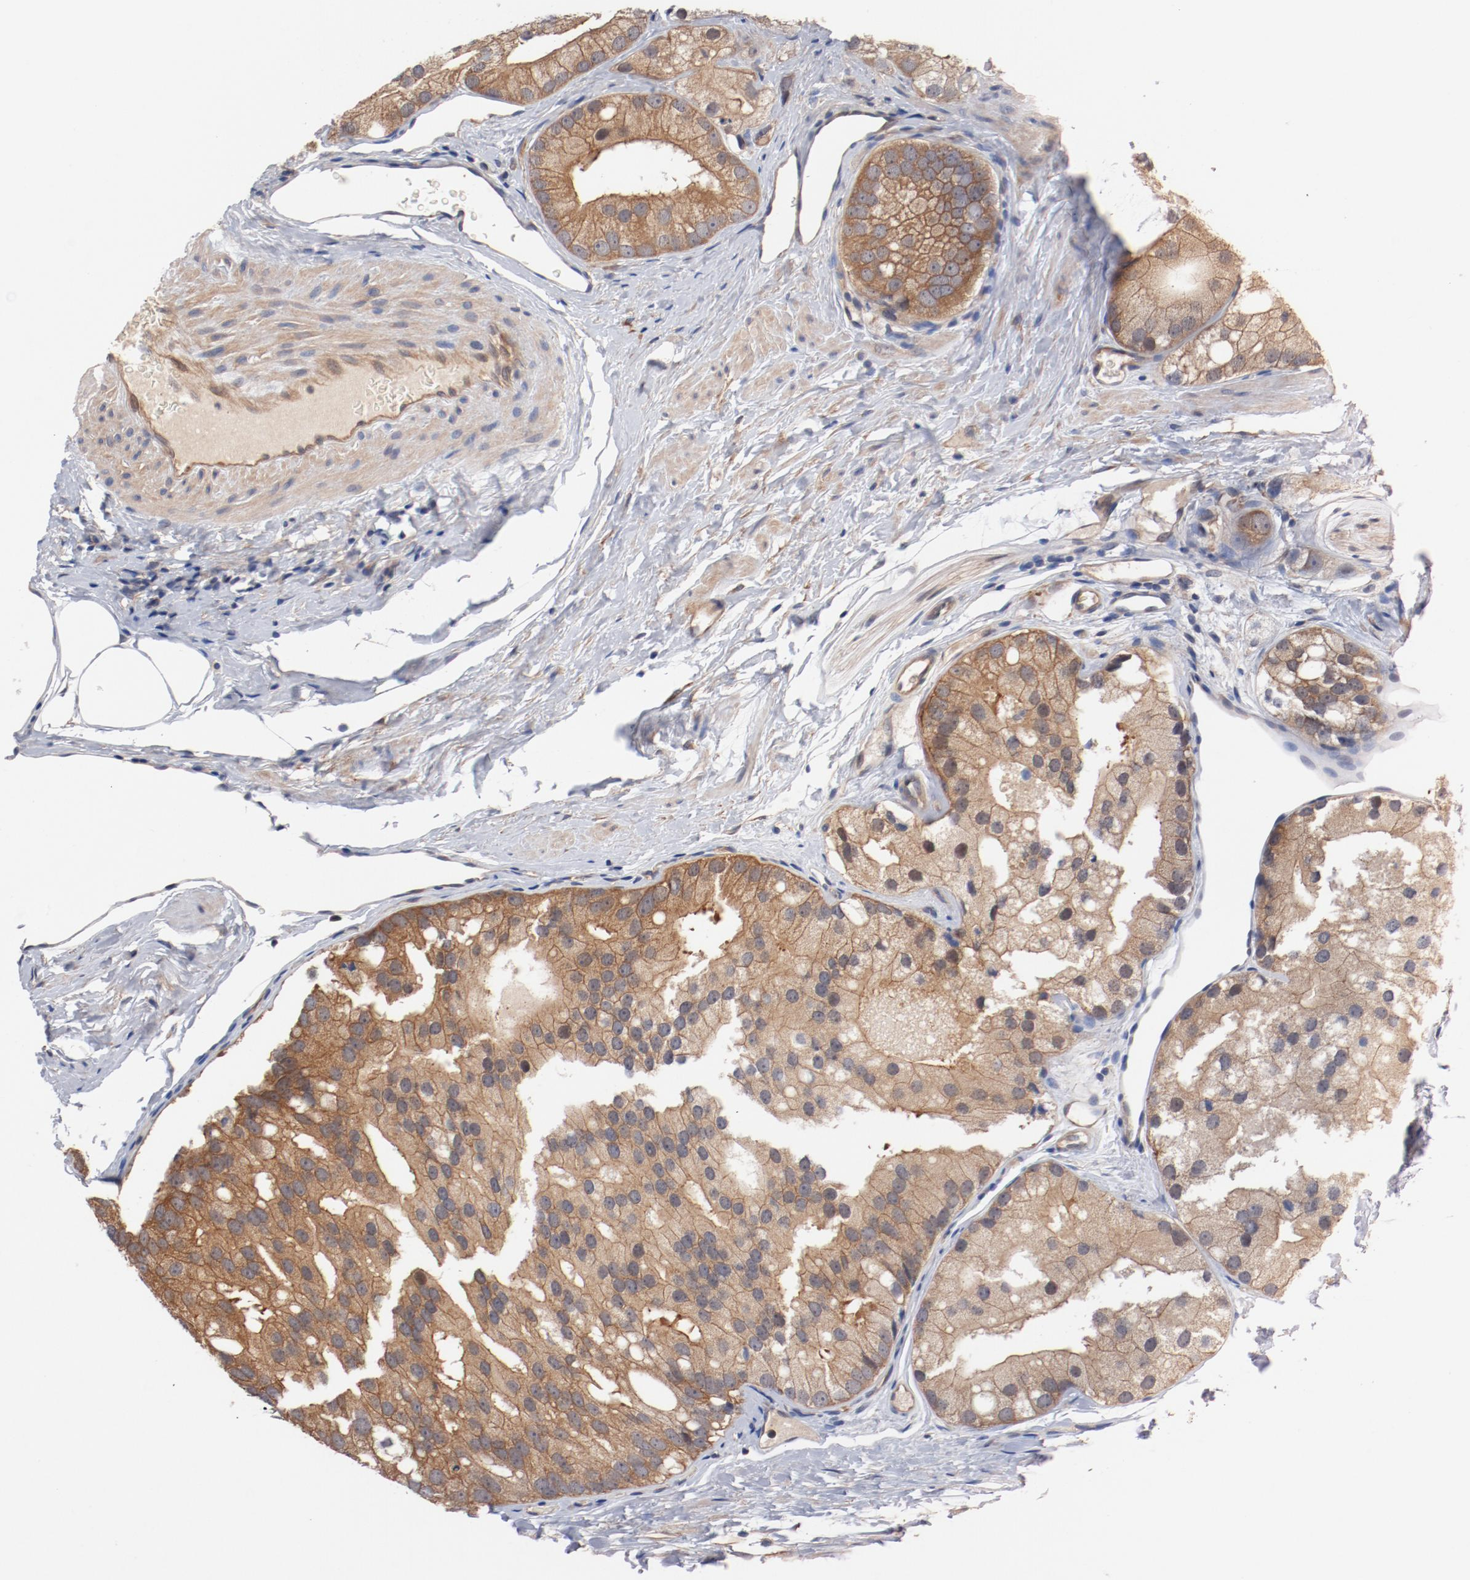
{"staining": {"intensity": "weak", "quantity": ">75%", "location": "cytoplasmic/membranous"}, "tissue": "prostate cancer", "cell_type": "Tumor cells", "image_type": "cancer", "snomed": [{"axis": "morphology", "description": "Adenocarcinoma, Low grade"}, {"axis": "topography", "description": "Prostate"}], "caption": "Brown immunohistochemical staining in prostate adenocarcinoma (low-grade) demonstrates weak cytoplasmic/membranous positivity in about >75% of tumor cells.", "gene": "PITPNM2", "patient": {"sex": "male", "age": 69}}